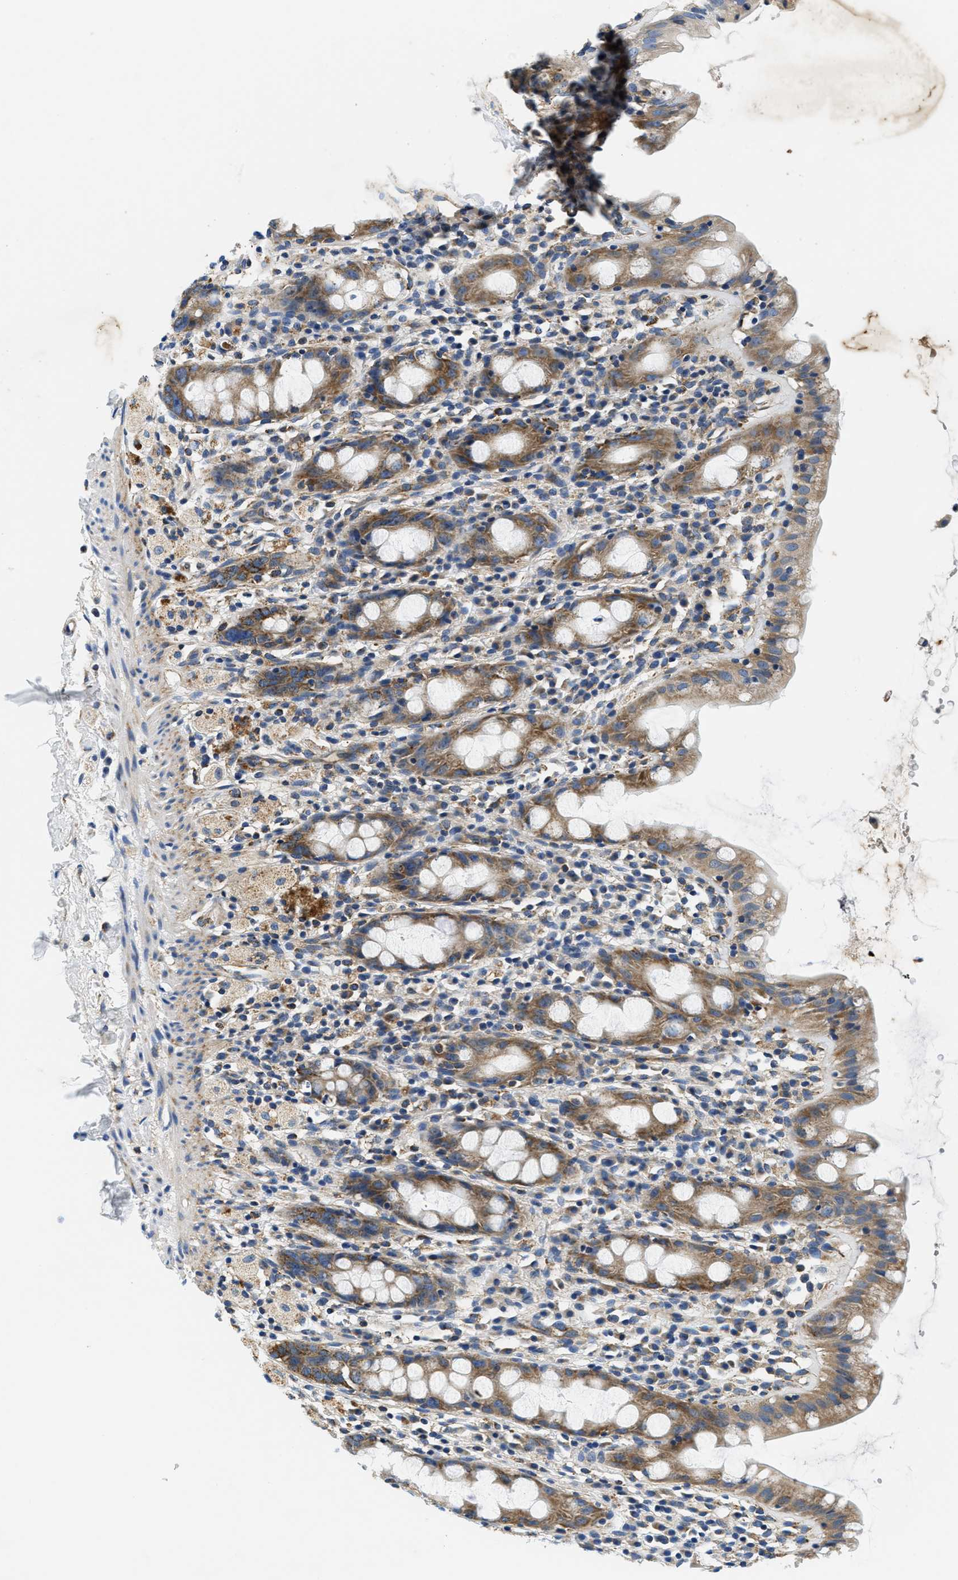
{"staining": {"intensity": "moderate", "quantity": ">75%", "location": "cytoplasmic/membranous"}, "tissue": "rectum", "cell_type": "Glandular cells", "image_type": "normal", "snomed": [{"axis": "morphology", "description": "Normal tissue, NOS"}, {"axis": "topography", "description": "Rectum"}], "caption": "The image shows staining of benign rectum, revealing moderate cytoplasmic/membranous protein staining (brown color) within glandular cells.", "gene": "SAMD4B", "patient": {"sex": "male", "age": 44}}